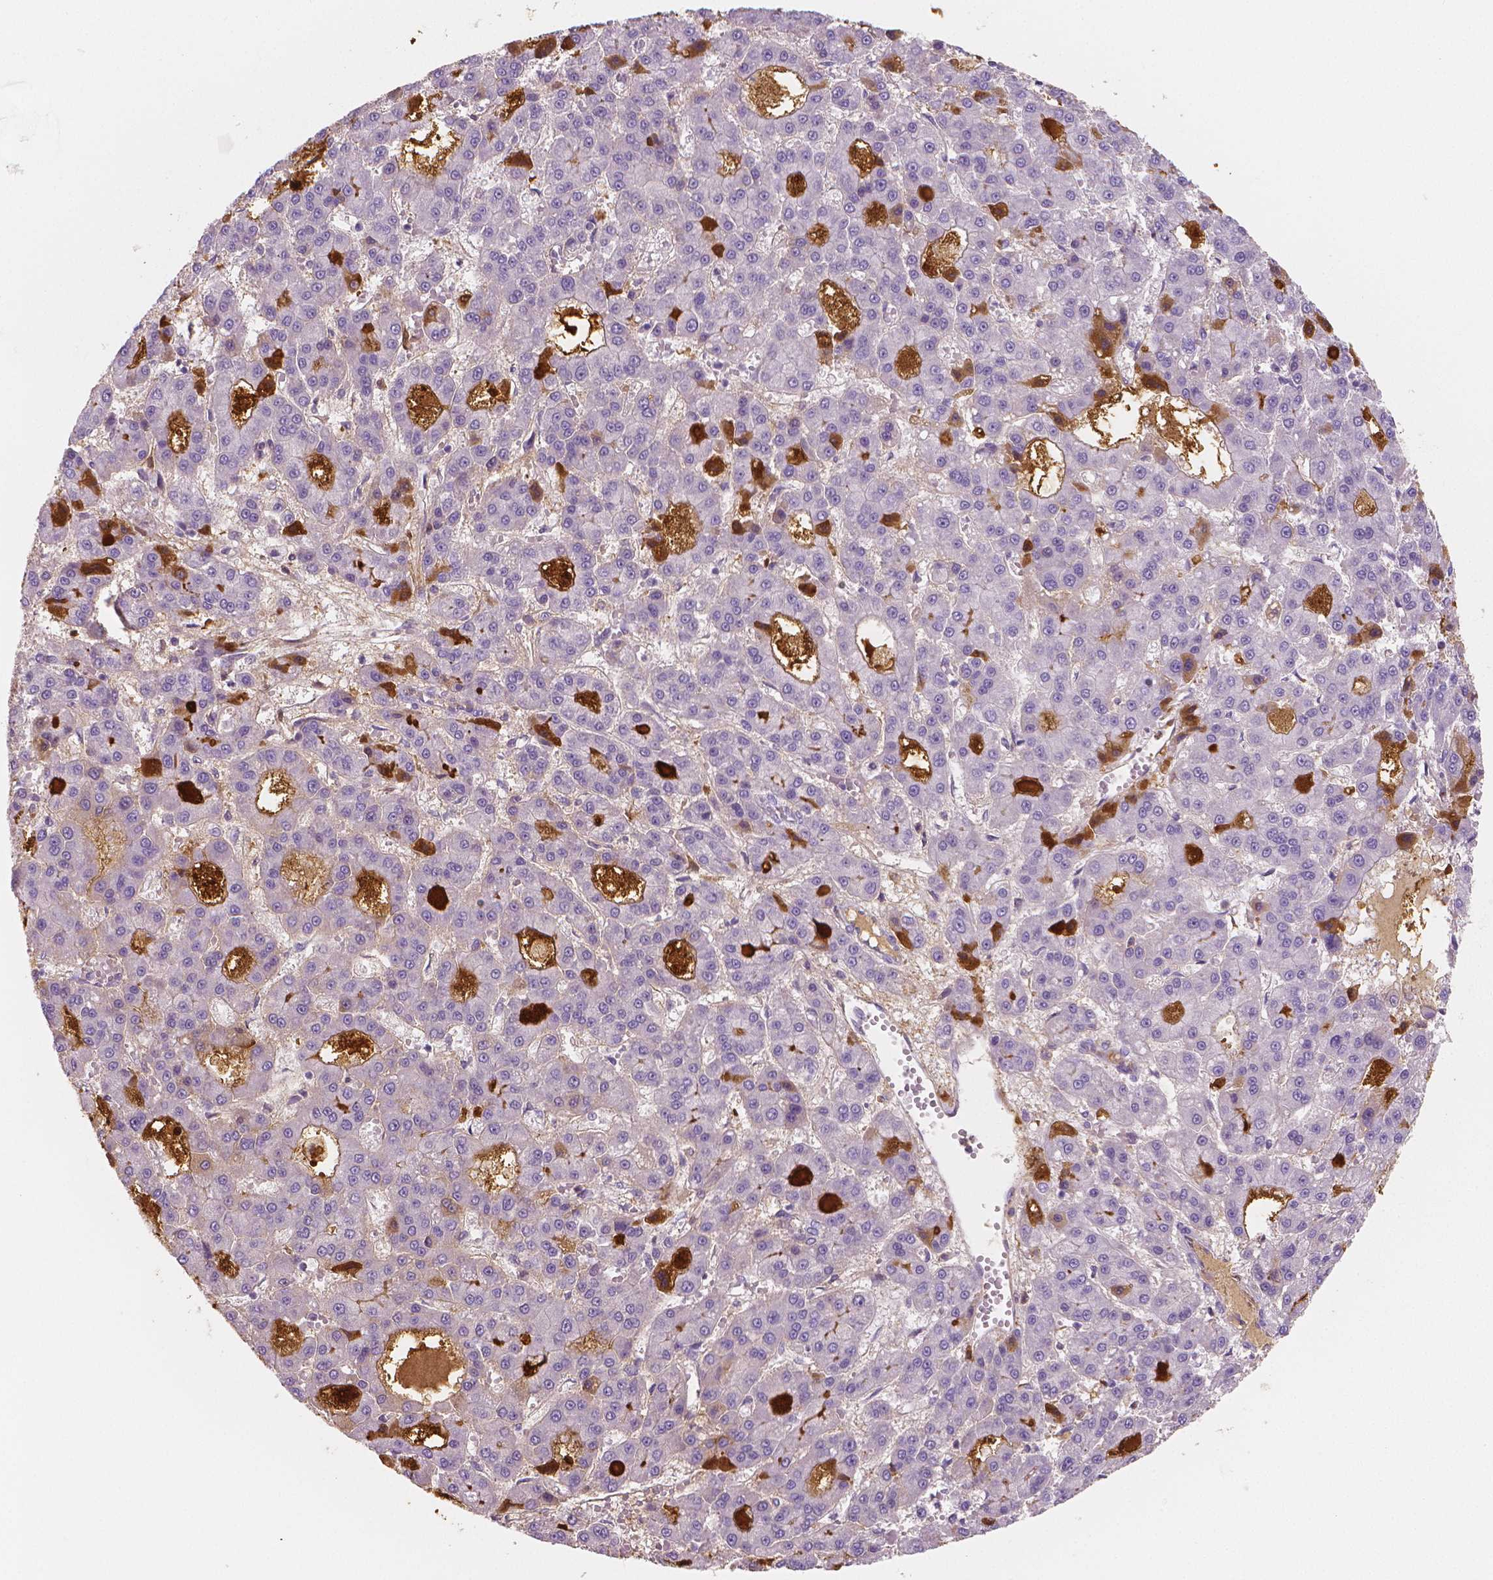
{"staining": {"intensity": "negative", "quantity": "none", "location": "none"}, "tissue": "liver cancer", "cell_type": "Tumor cells", "image_type": "cancer", "snomed": [{"axis": "morphology", "description": "Carcinoma, Hepatocellular, NOS"}, {"axis": "topography", "description": "Liver"}], "caption": "Tumor cells are negative for brown protein staining in hepatocellular carcinoma (liver).", "gene": "APOA4", "patient": {"sex": "male", "age": 70}}